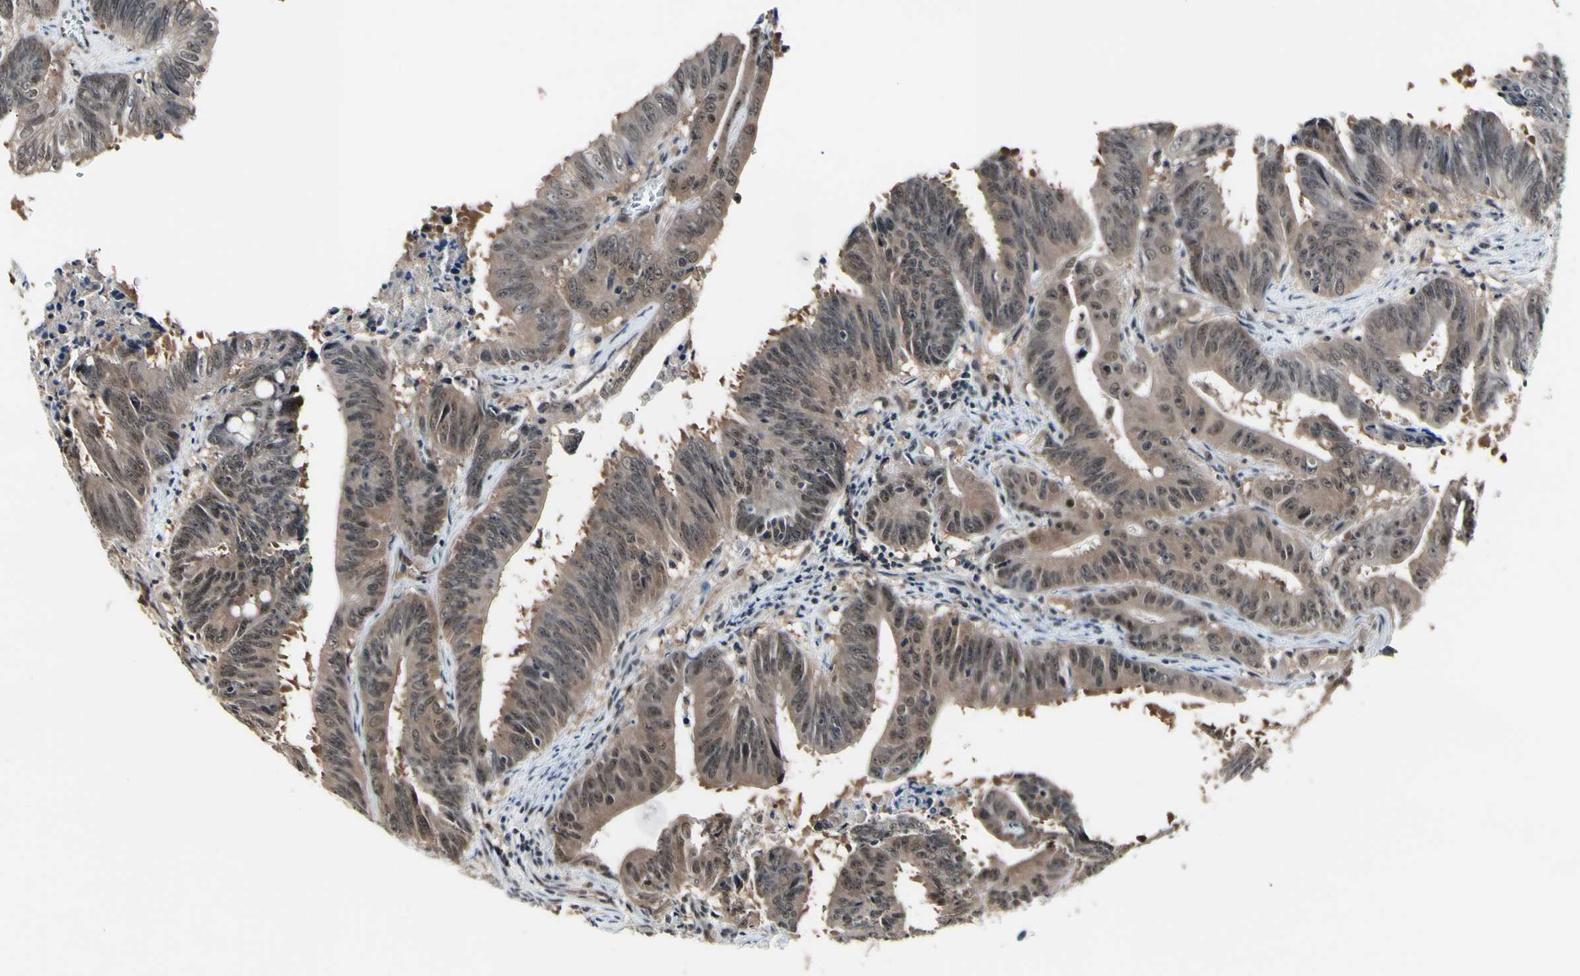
{"staining": {"intensity": "weak", "quantity": ">75%", "location": "cytoplasmic/membranous"}, "tissue": "colorectal cancer", "cell_type": "Tumor cells", "image_type": "cancer", "snomed": [{"axis": "morphology", "description": "Adenocarcinoma, NOS"}, {"axis": "topography", "description": "Colon"}], "caption": "Immunohistochemical staining of human colorectal cancer exhibits weak cytoplasmic/membranous protein positivity in approximately >75% of tumor cells.", "gene": "PSMD10", "patient": {"sex": "male", "age": 45}}